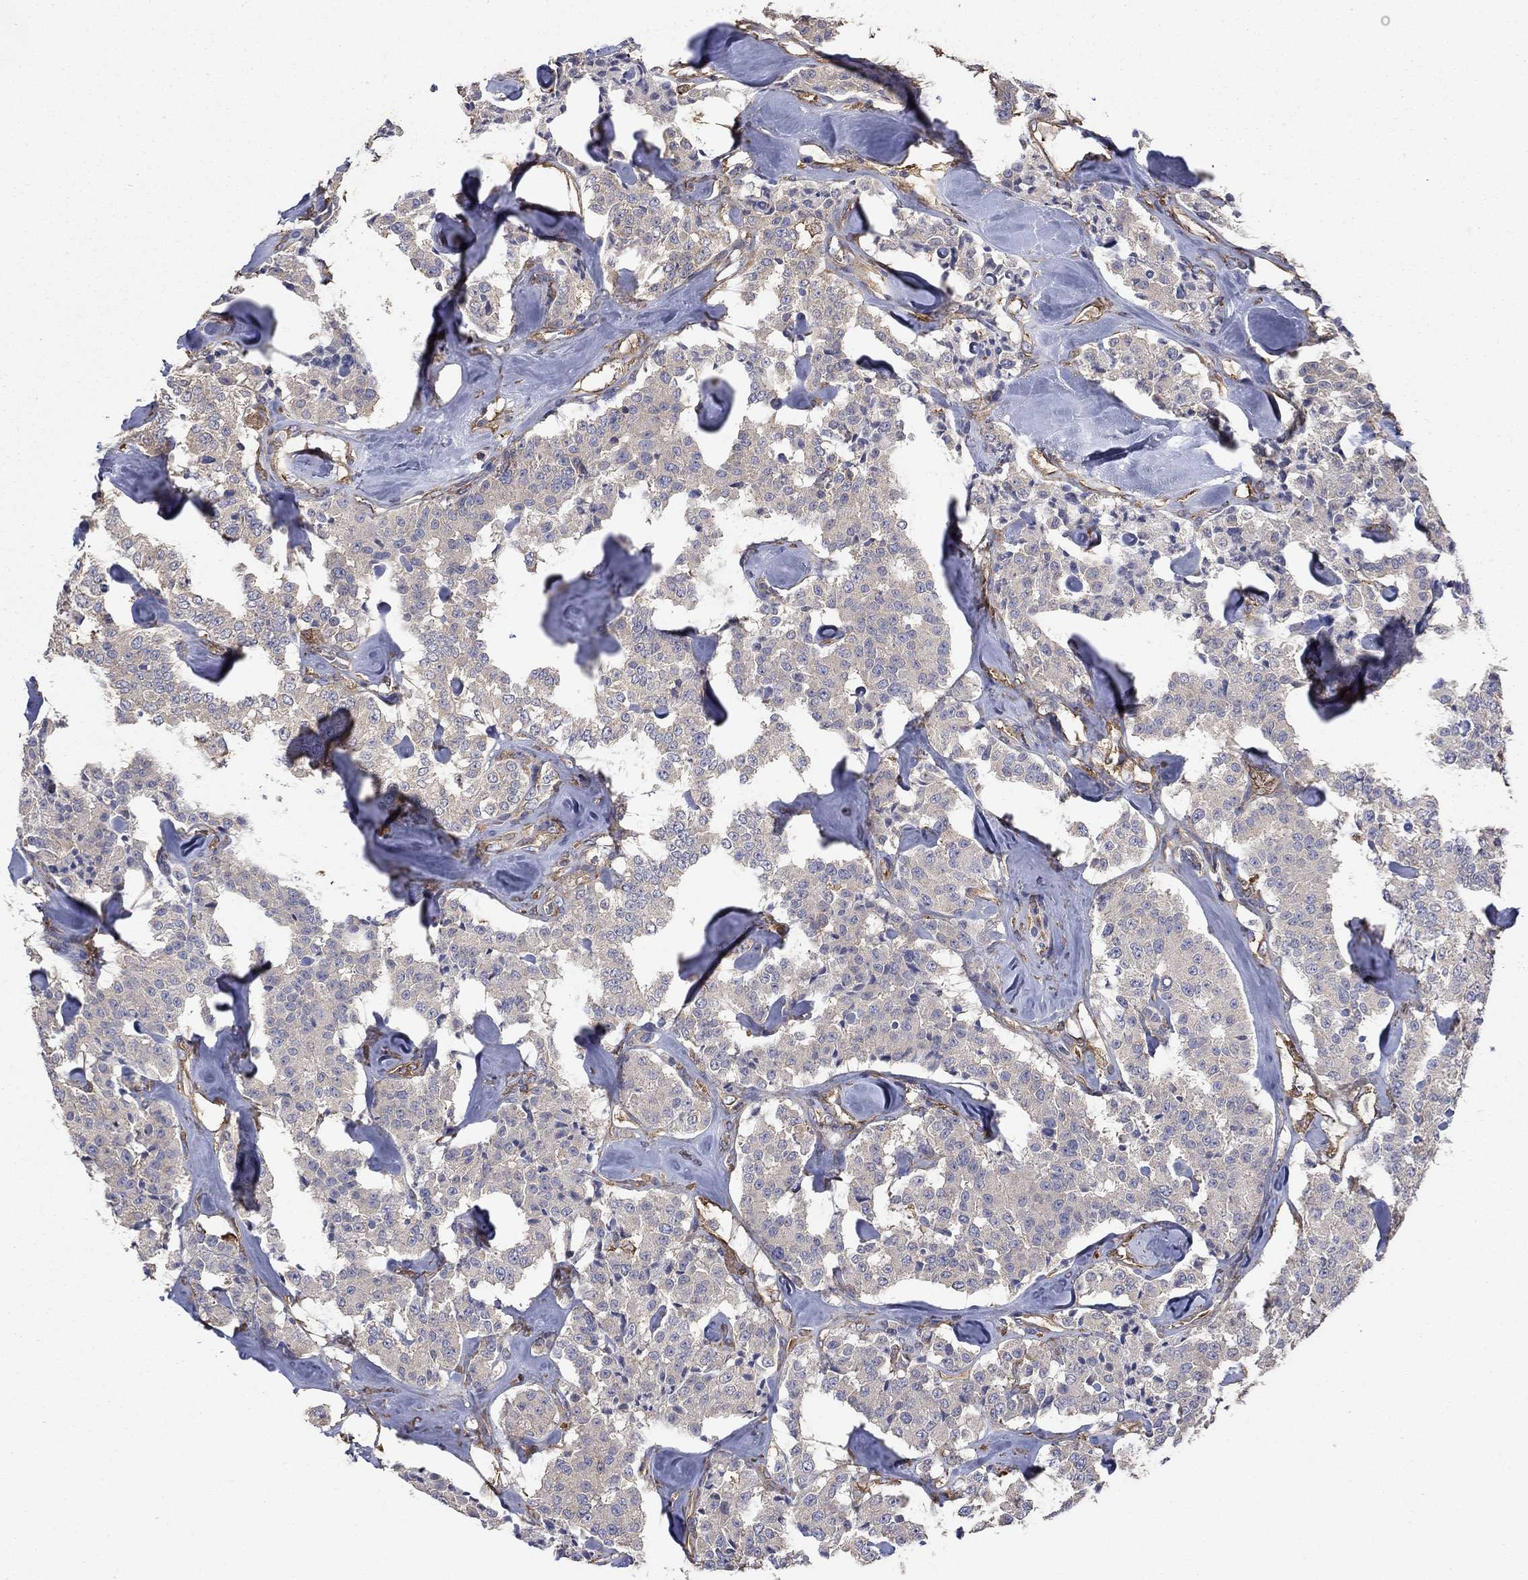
{"staining": {"intensity": "weak", "quantity": "<25%", "location": "cytoplasmic/membranous"}, "tissue": "carcinoid", "cell_type": "Tumor cells", "image_type": "cancer", "snomed": [{"axis": "morphology", "description": "Carcinoid, malignant, NOS"}, {"axis": "topography", "description": "Pancreas"}], "caption": "Protein analysis of carcinoid (malignant) displays no significant staining in tumor cells. Brightfield microscopy of immunohistochemistry (IHC) stained with DAB (brown) and hematoxylin (blue), captured at high magnification.", "gene": "DPYSL2", "patient": {"sex": "male", "age": 41}}